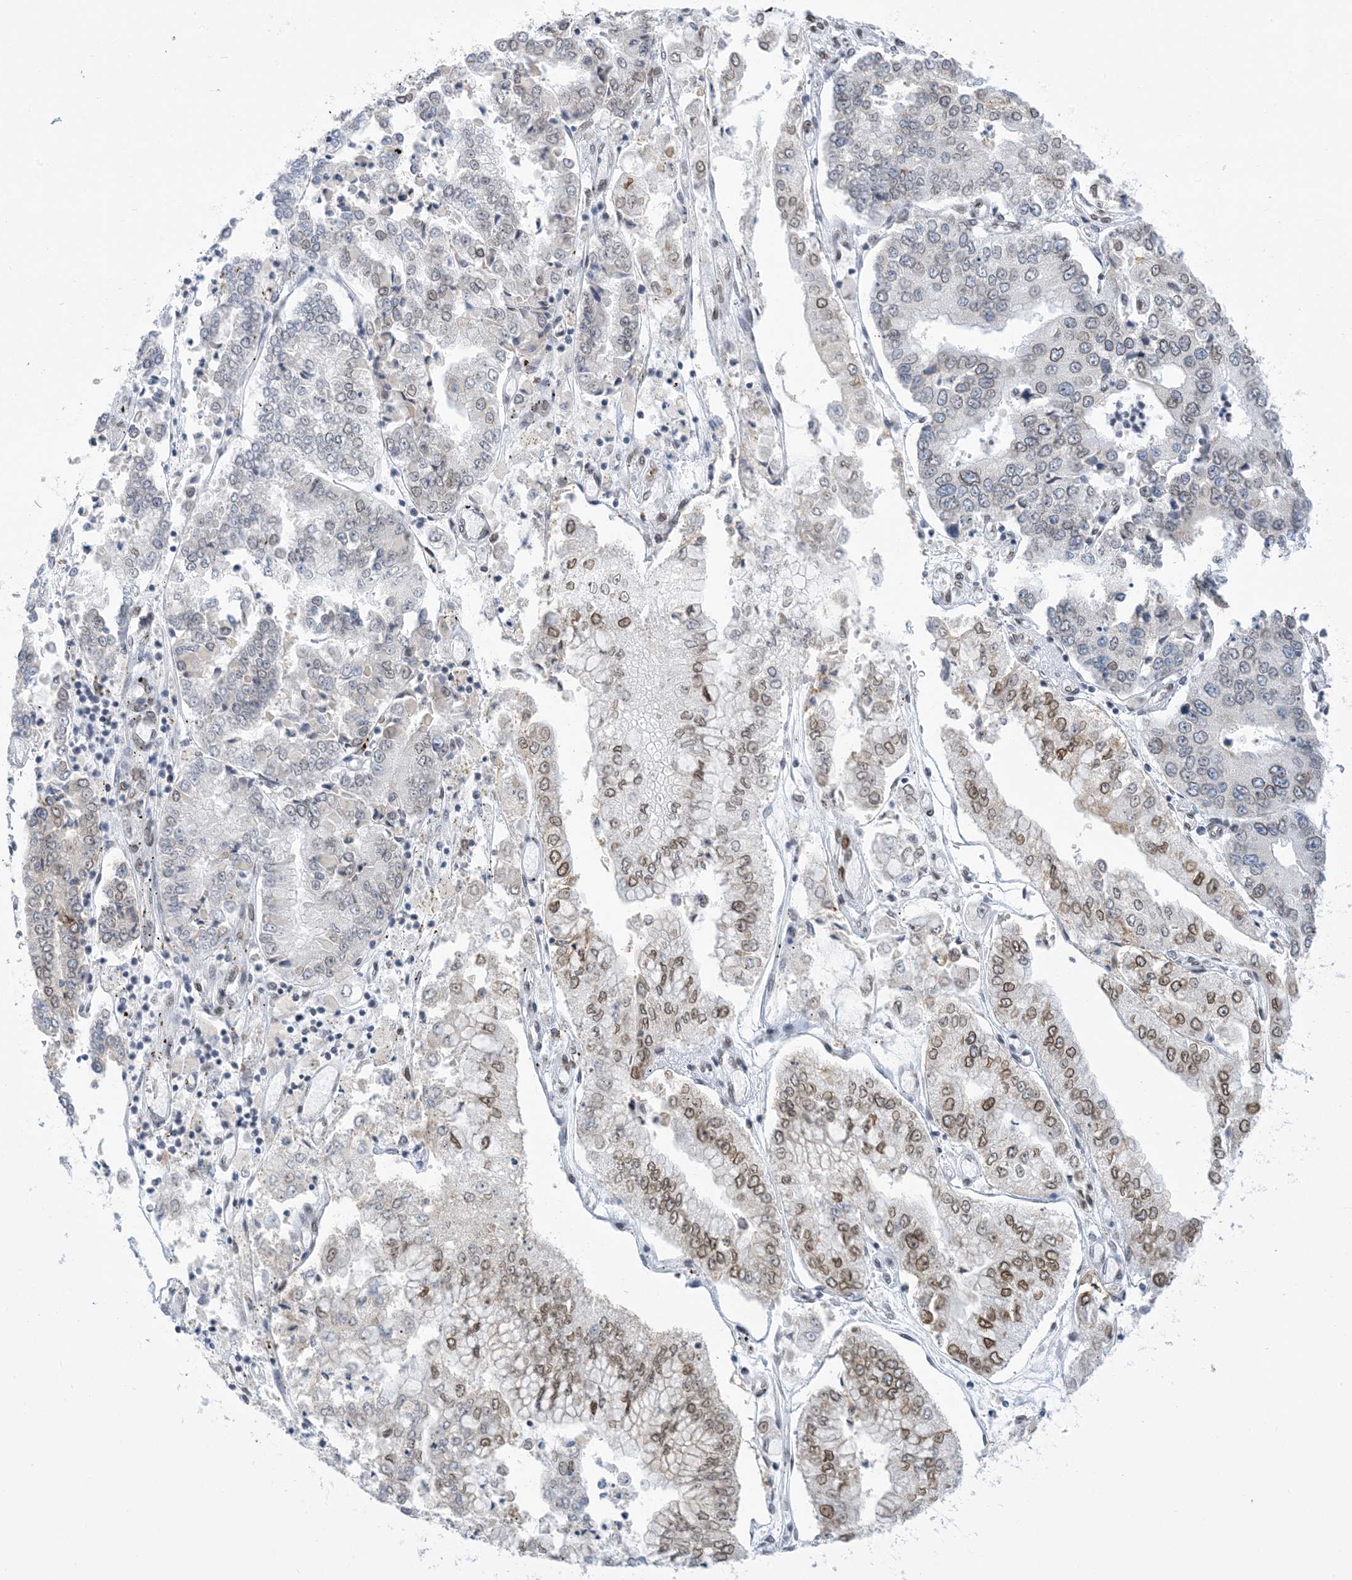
{"staining": {"intensity": "moderate", "quantity": "25%-75%", "location": "nuclear"}, "tissue": "stomach cancer", "cell_type": "Tumor cells", "image_type": "cancer", "snomed": [{"axis": "morphology", "description": "Adenocarcinoma, NOS"}, {"axis": "topography", "description": "Stomach"}], "caption": "DAB immunohistochemical staining of adenocarcinoma (stomach) demonstrates moderate nuclear protein expression in approximately 25%-75% of tumor cells. The staining was performed using DAB (3,3'-diaminobenzidine), with brown indicating positive protein expression. Nuclei are stained blue with hematoxylin.", "gene": "PCYT1A", "patient": {"sex": "male", "age": 76}}